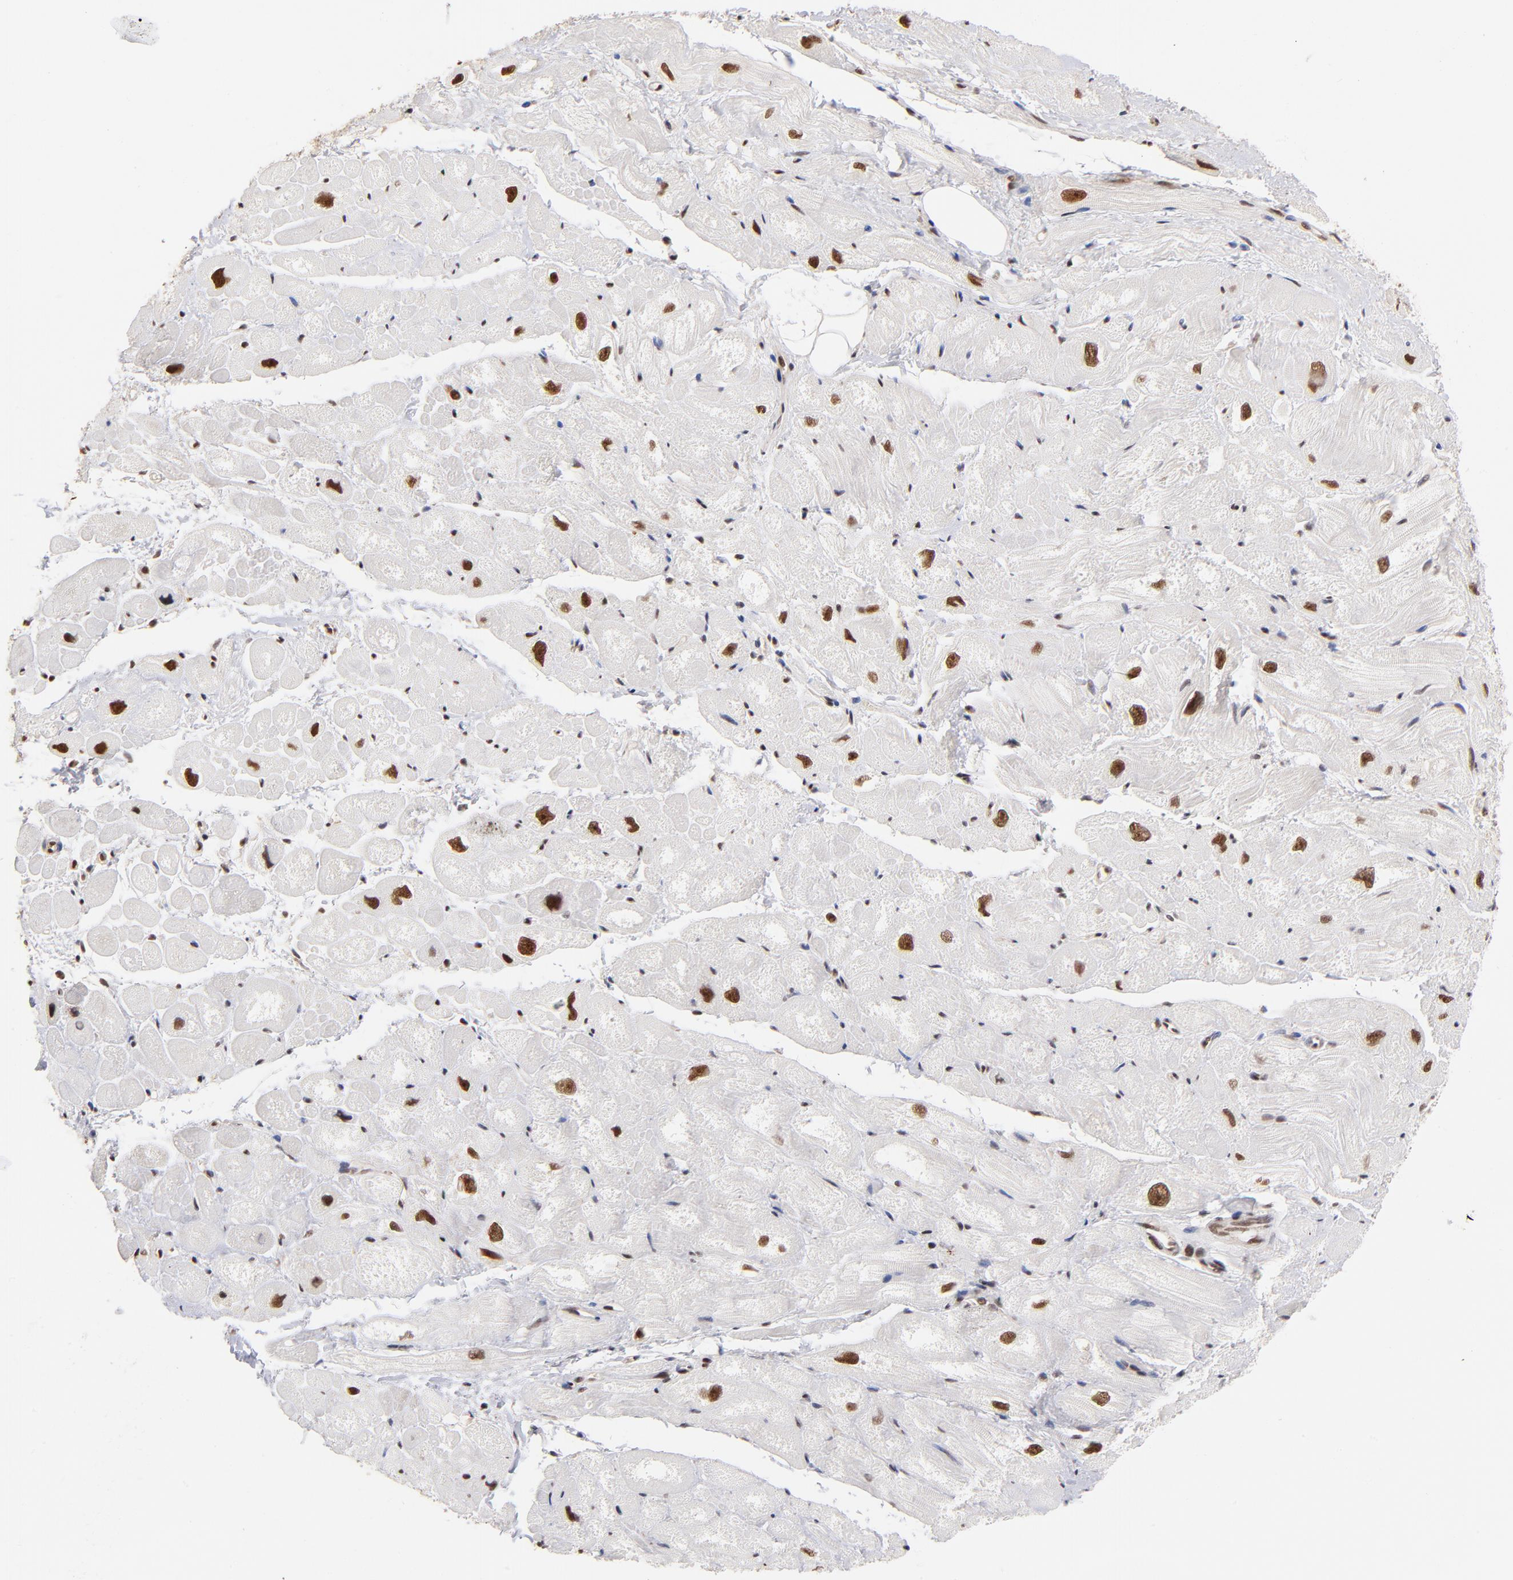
{"staining": {"intensity": "strong", "quantity": ">75%", "location": "nuclear"}, "tissue": "heart muscle", "cell_type": "Cardiomyocytes", "image_type": "normal", "snomed": [{"axis": "morphology", "description": "Normal tissue, NOS"}, {"axis": "topography", "description": "Heart"}], "caption": "Immunohistochemical staining of benign human heart muscle reveals strong nuclear protein staining in approximately >75% of cardiomyocytes.", "gene": "ZNF146", "patient": {"sex": "male", "age": 49}}